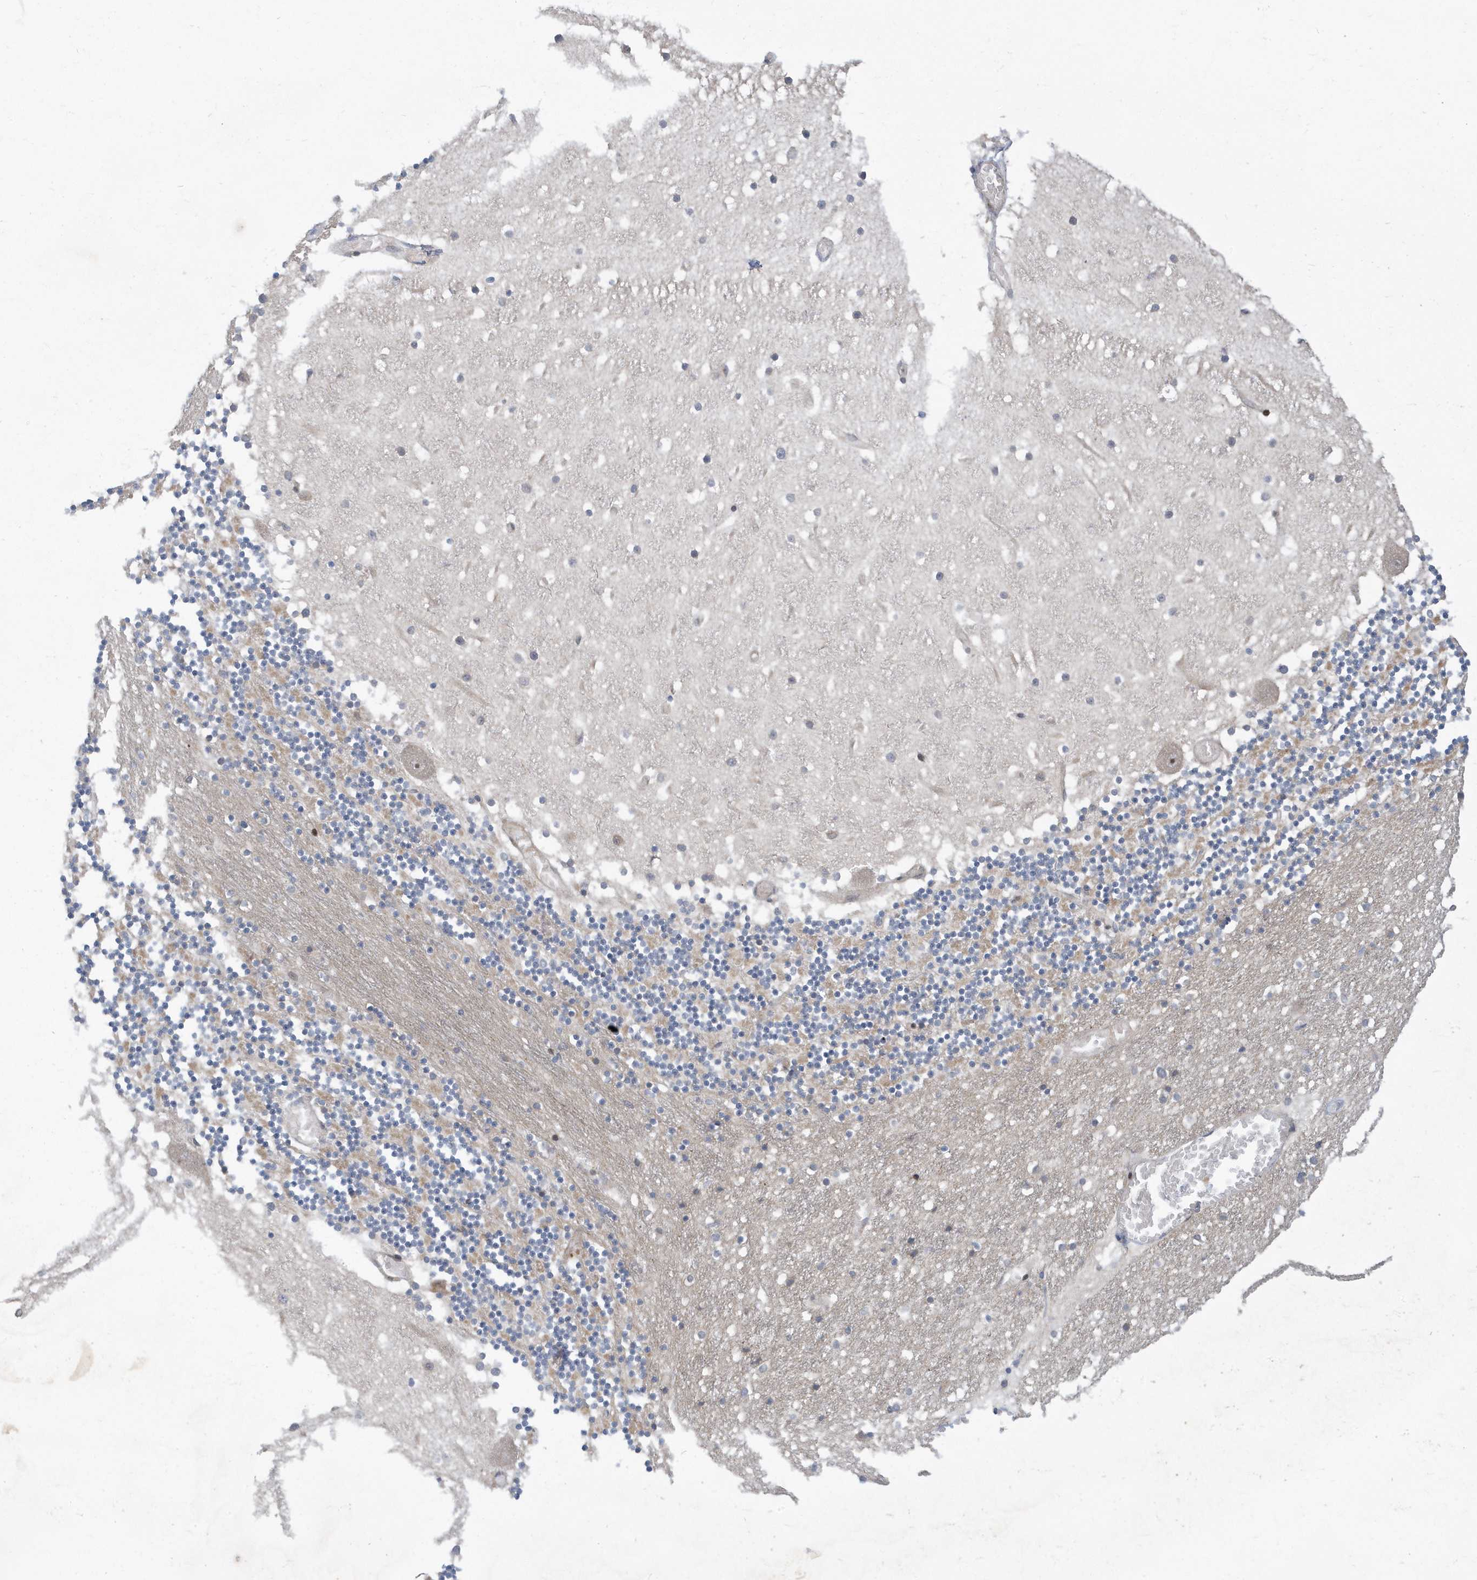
{"staining": {"intensity": "moderate", "quantity": "25%-75%", "location": "cytoplasmic/membranous"}, "tissue": "cerebellum", "cell_type": "Cells in granular layer", "image_type": "normal", "snomed": [{"axis": "morphology", "description": "Normal tissue, NOS"}, {"axis": "topography", "description": "Cerebellum"}], "caption": "Protein expression analysis of benign human cerebellum reveals moderate cytoplasmic/membranous positivity in about 25%-75% of cells in granular layer. (DAB IHC, brown staining for protein, blue staining for nuclei).", "gene": "USP53", "patient": {"sex": "female", "age": 28}}